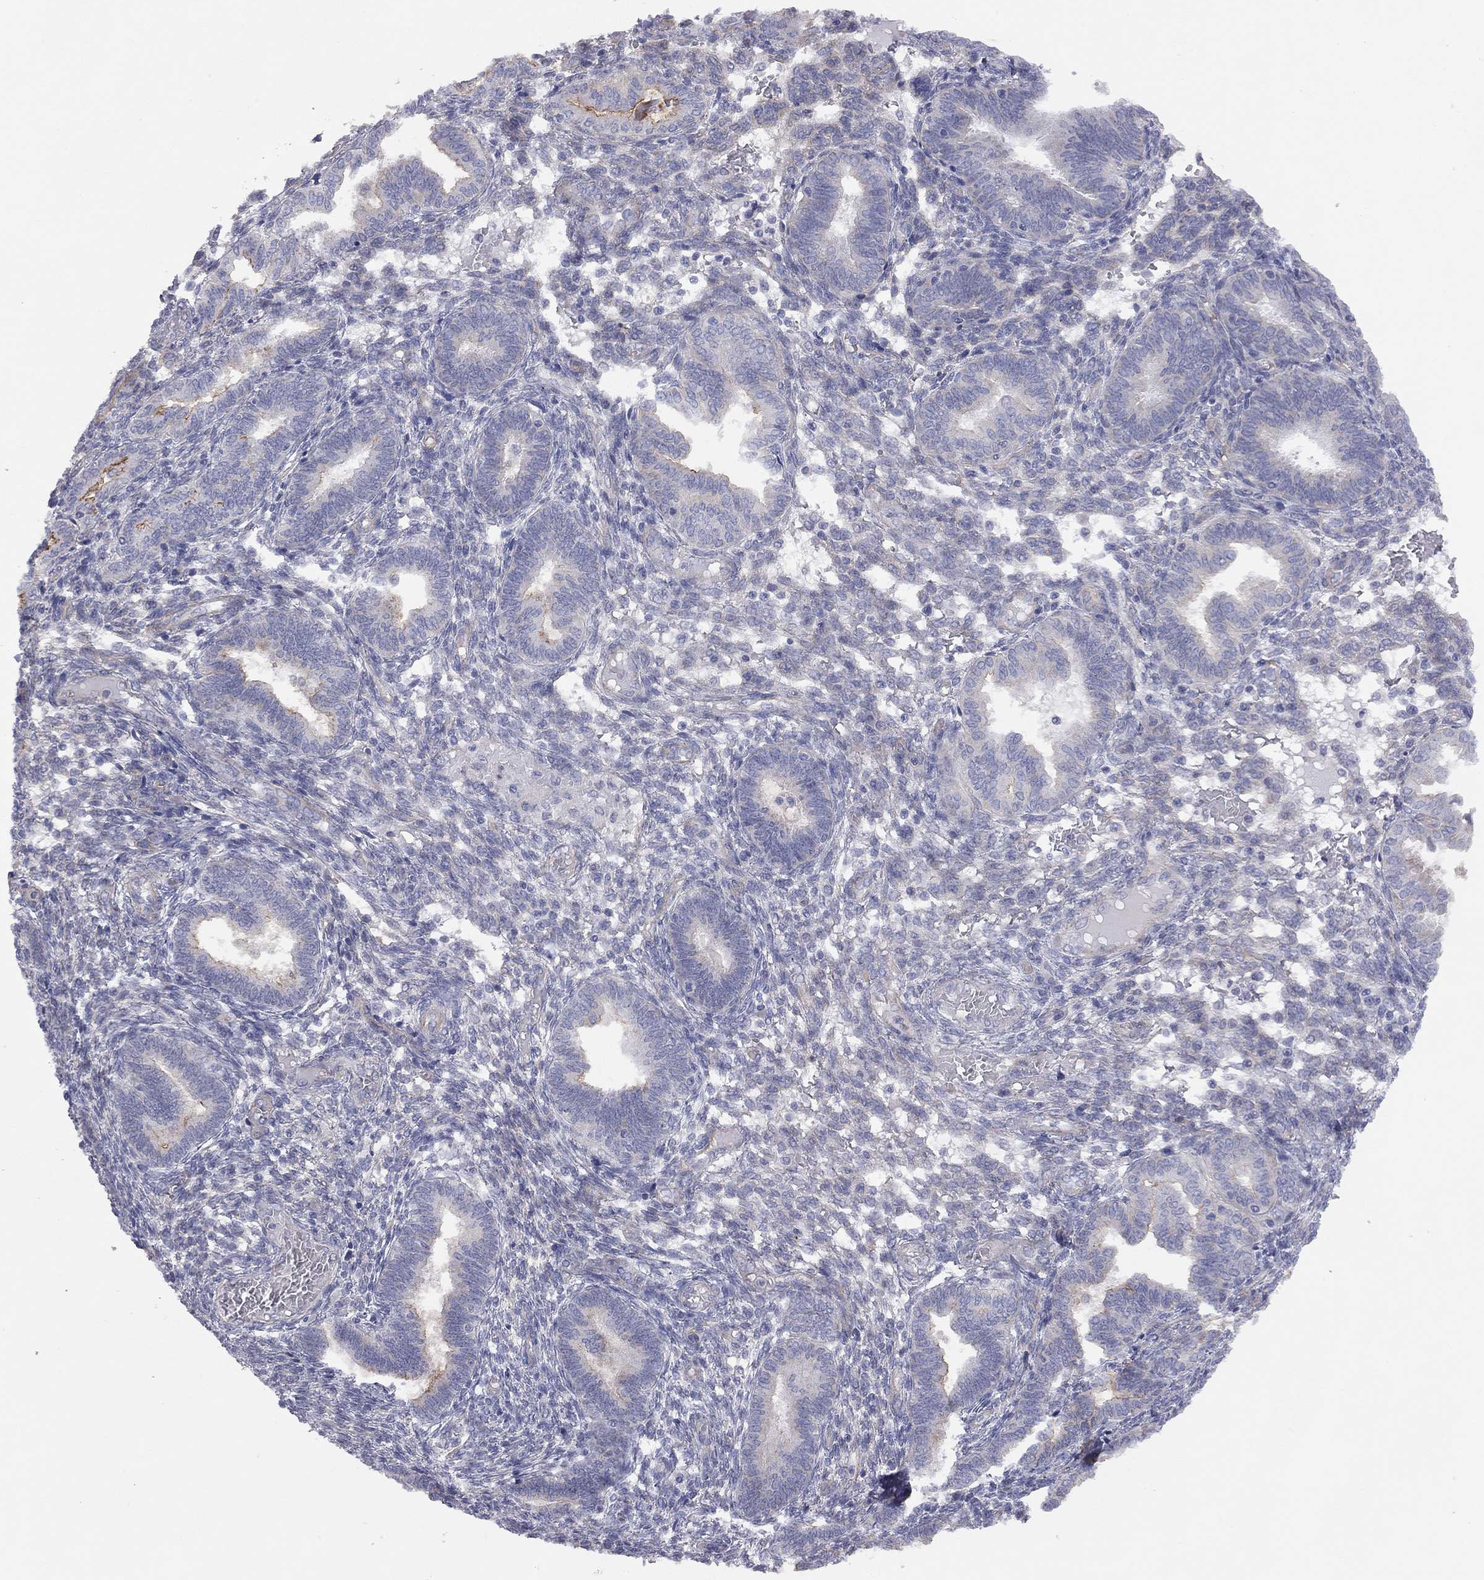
{"staining": {"intensity": "negative", "quantity": "none", "location": "none"}, "tissue": "endometrium", "cell_type": "Cells in endometrial stroma", "image_type": "normal", "snomed": [{"axis": "morphology", "description": "Normal tissue, NOS"}, {"axis": "topography", "description": "Endometrium"}], "caption": "Immunohistochemistry (IHC) micrograph of unremarkable endometrium stained for a protein (brown), which displays no expression in cells in endometrial stroma.", "gene": "GPRC5B", "patient": {"sex": "female", "age": 42}}